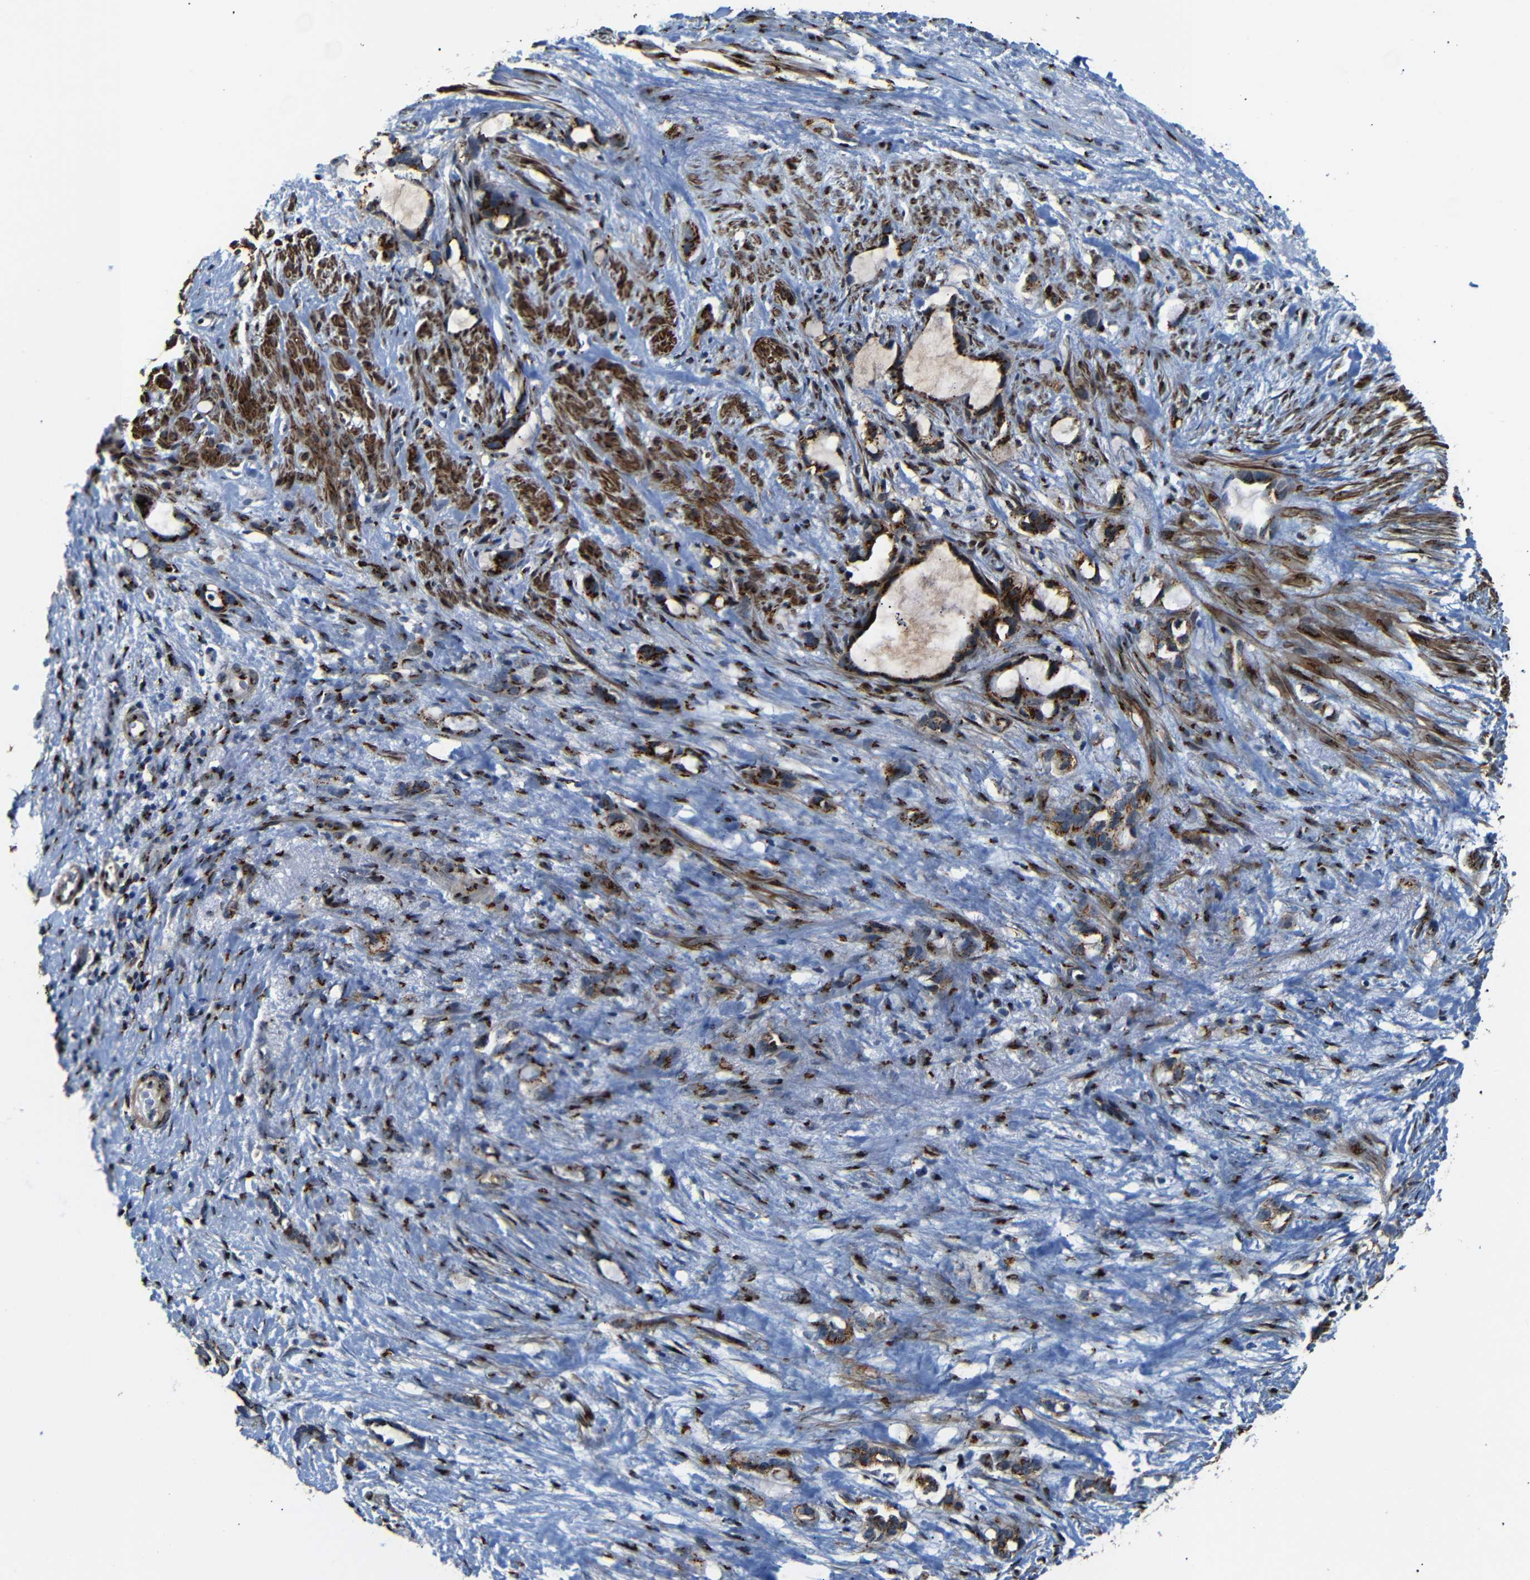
{"staining": {"intensity": "strong", "quantity": ">75%", "location": "cytoplasmic/membranous"}, "tissue": "liver cancer", "cell_type": "Tumor cells", "image_type": "cancer", "snomed": [{"axis": "morphology", "description": "Cholangiocarcinoma"}, {"axis": "topography", "description": "Liver"}], "caption": "A high-resolution image shows immunohistochemistry staining of liver cholangiocarcinoma, which demonstrates strong cytoplasmic/membranous positivity in approximately >75% of tumor cells.", "gene": "TGOLN2", "patient": {"sex": "female", "age": 65}}